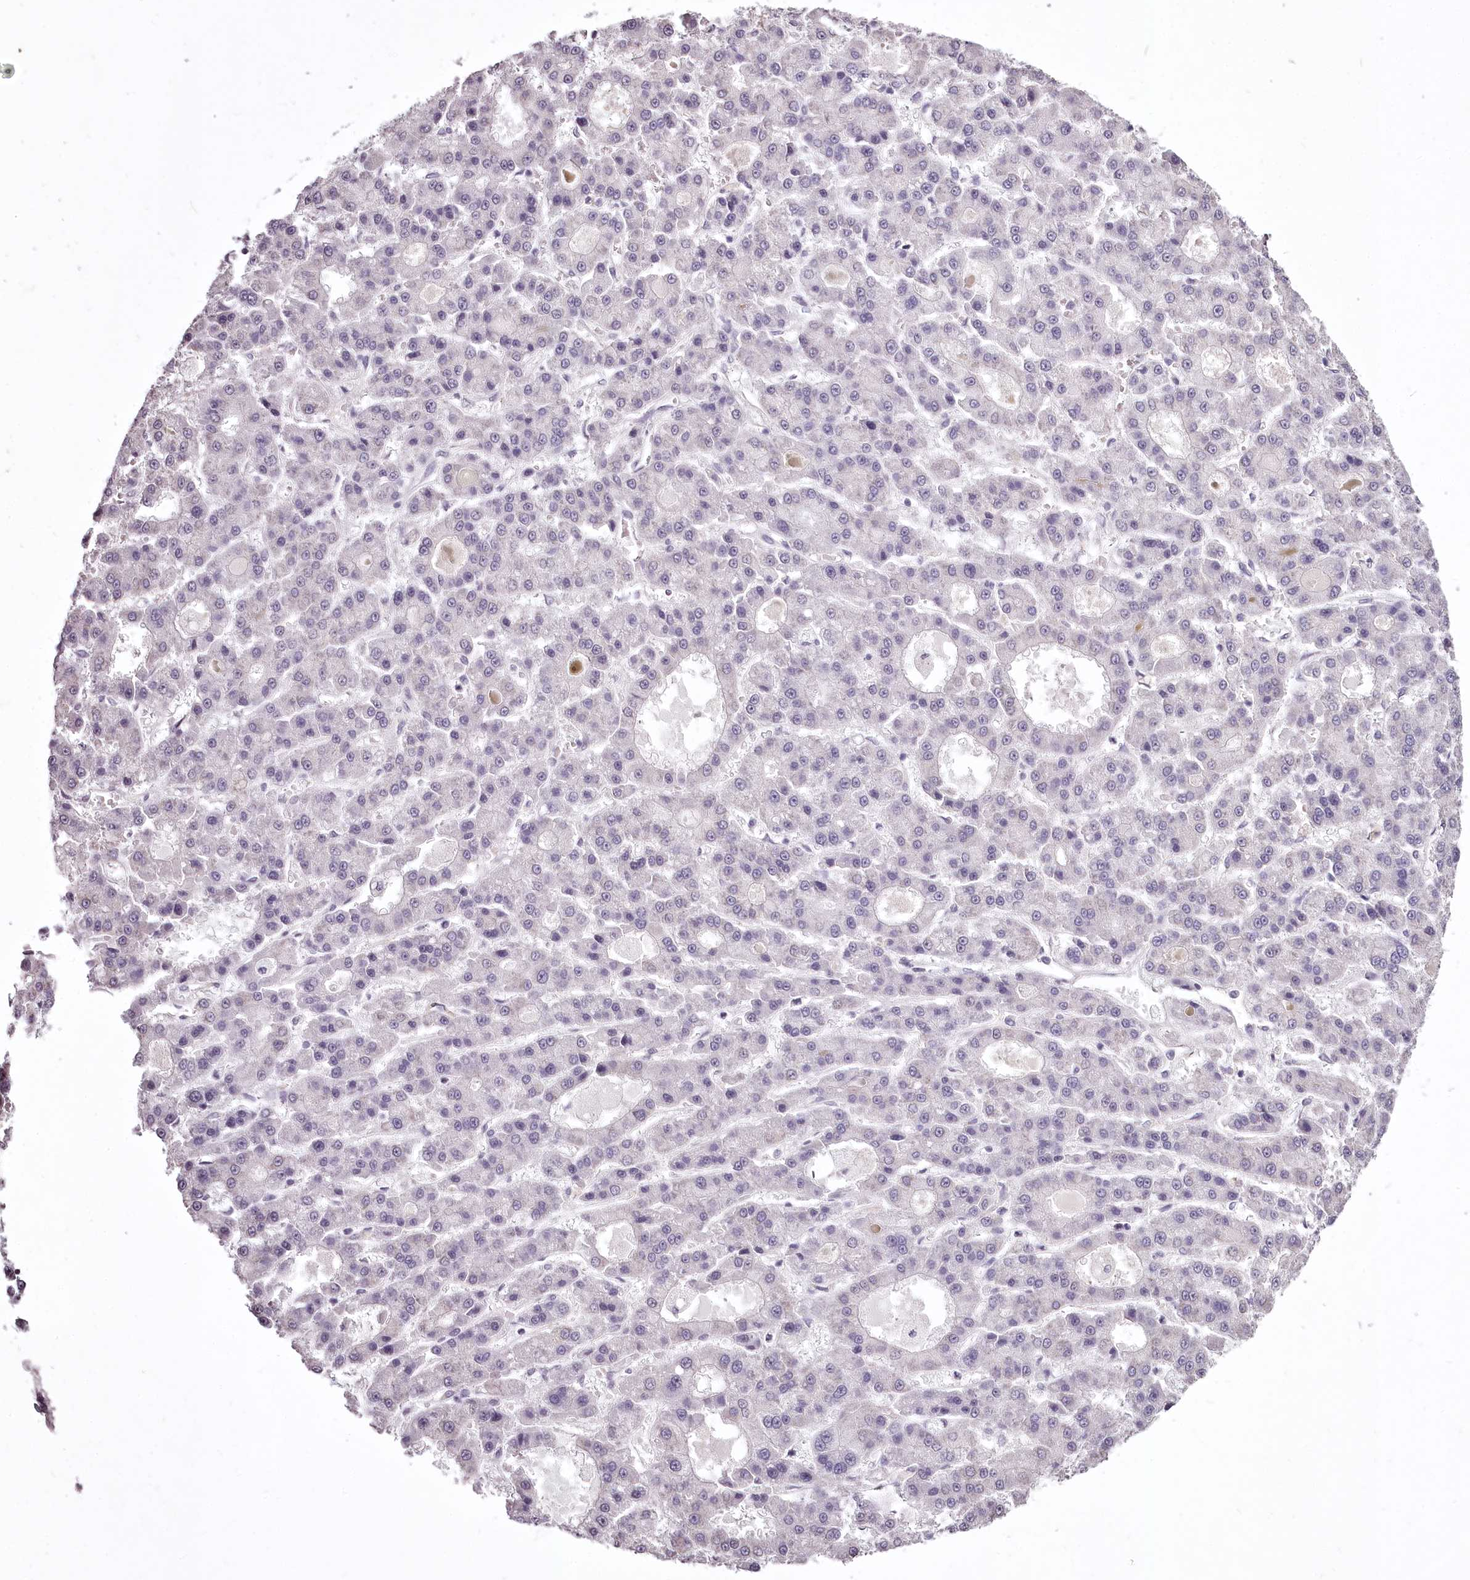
{"staining": {"intensity": "negative", "quantity": "none", "location": "none"}, "tissue": "liver cancer", "cell_type": "Tumor cells", "image_type": "cancer", "snomed": [{"axis": "morphology", "description": "Carcinoma, Hepatocellular, NOS"}, {"axis": "topography", "description": "Liver"}], "caption": "The photomicrograph reveals no staining of tumor cells in hepatocellular carcinoma (liver).", "gene": "C1orf56", "patient": {"sex": "male", "age": 70}}